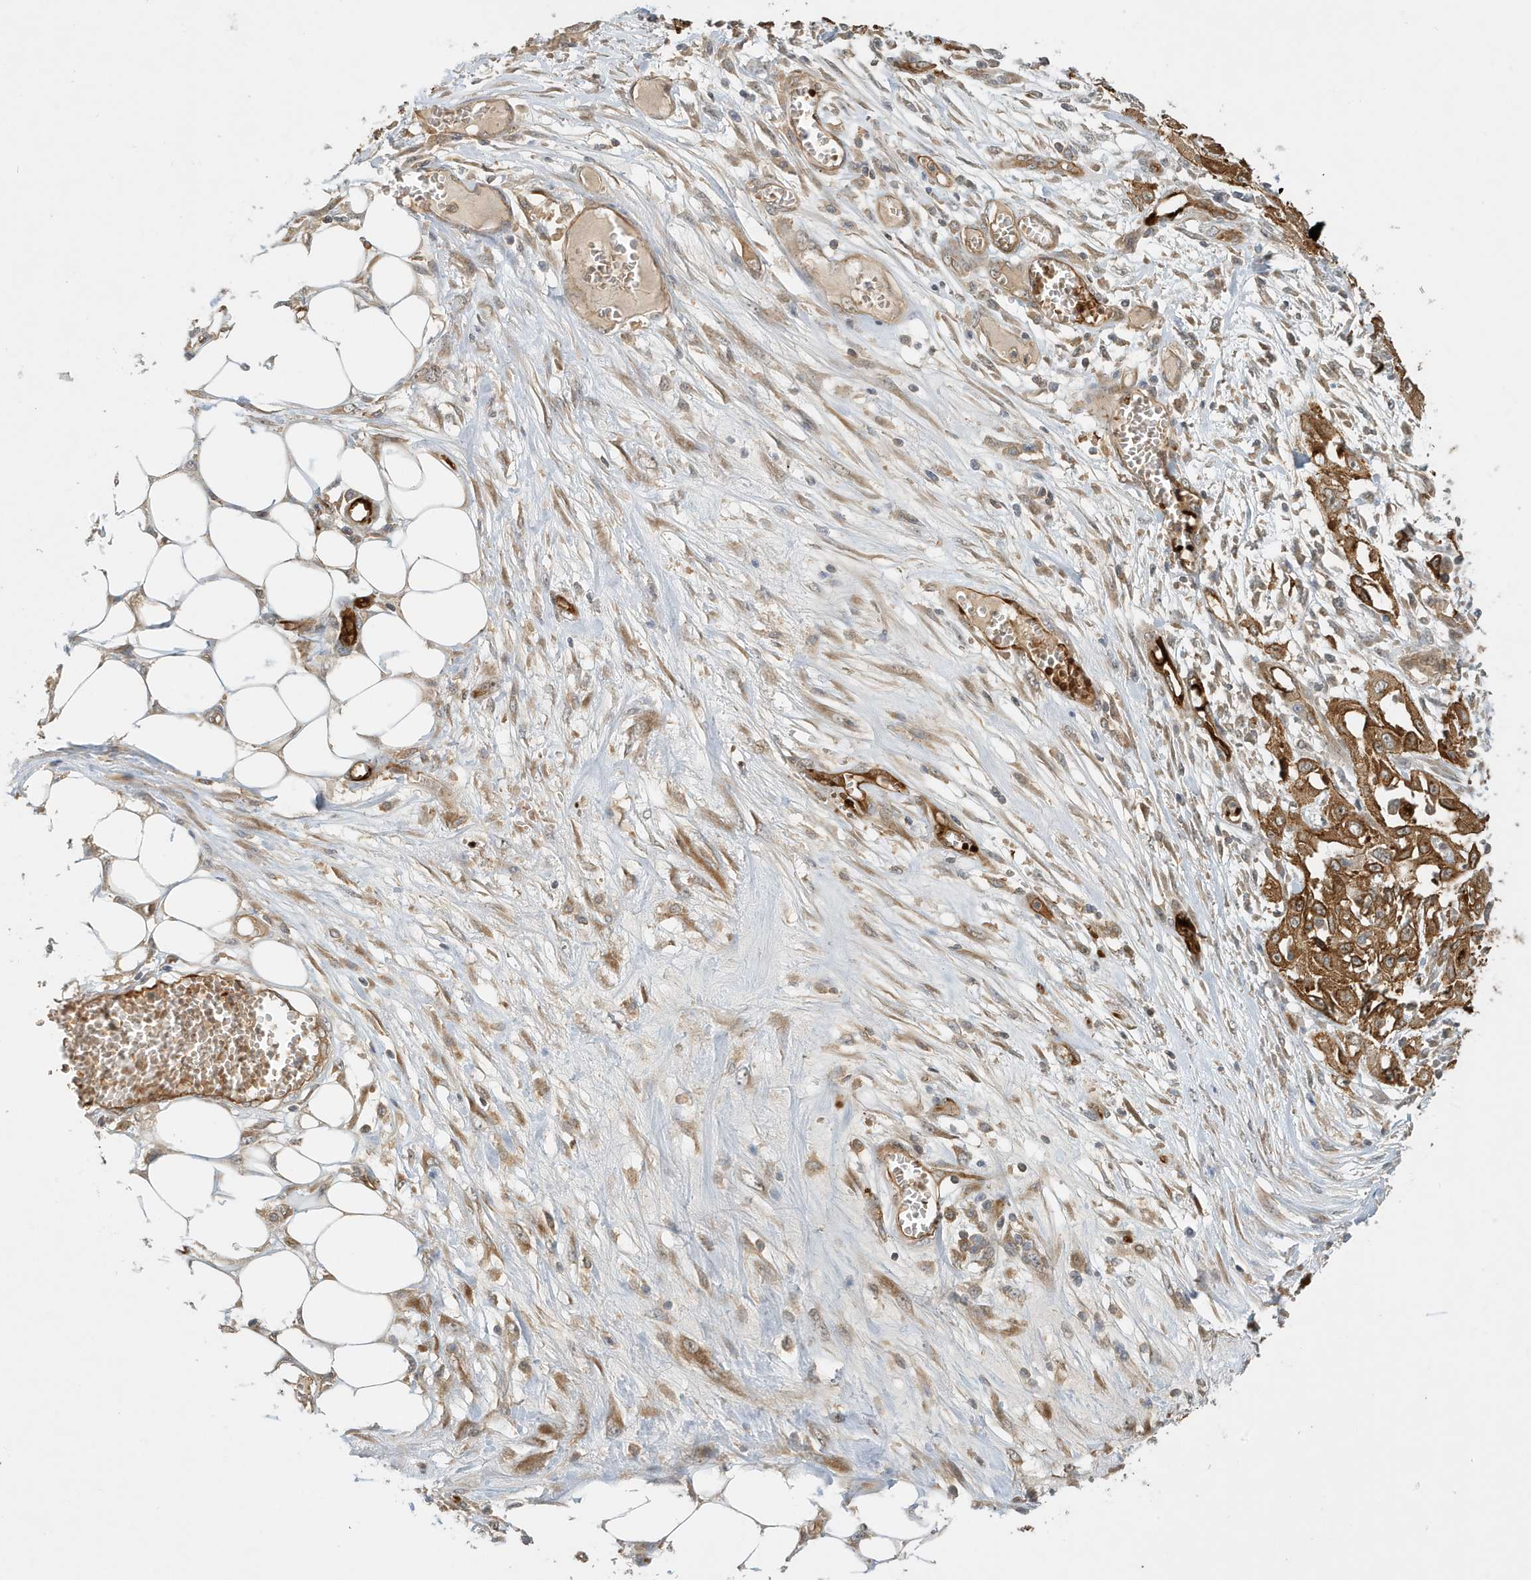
{"staining": {"intensity": "moderate", "quantity": ">75%", "location": "cytoplasmic/membranous"}, "tissue": "skin cancer", "cell_type": "Tumor cells", "image_type": "cancer", "snomed": [{"axis": "morphology", "description": "Squamous cell carcinoma, NOS"}, {"axis": "morphology", "description": "Squamous cell carcinoma, metastatic, NOS"}, {"axis": "topography", "description": "Skin"}, {"axis": "topography", "description": "Lymph node"}], "caption": "Immunohistochemistry of skin cancer displays medium levels of moderate cytoplasmic/membranous staining in approximately >75% of tumor cells.", "gene": "FYCO1", "patient": {"sex": "male", "age": 75}}